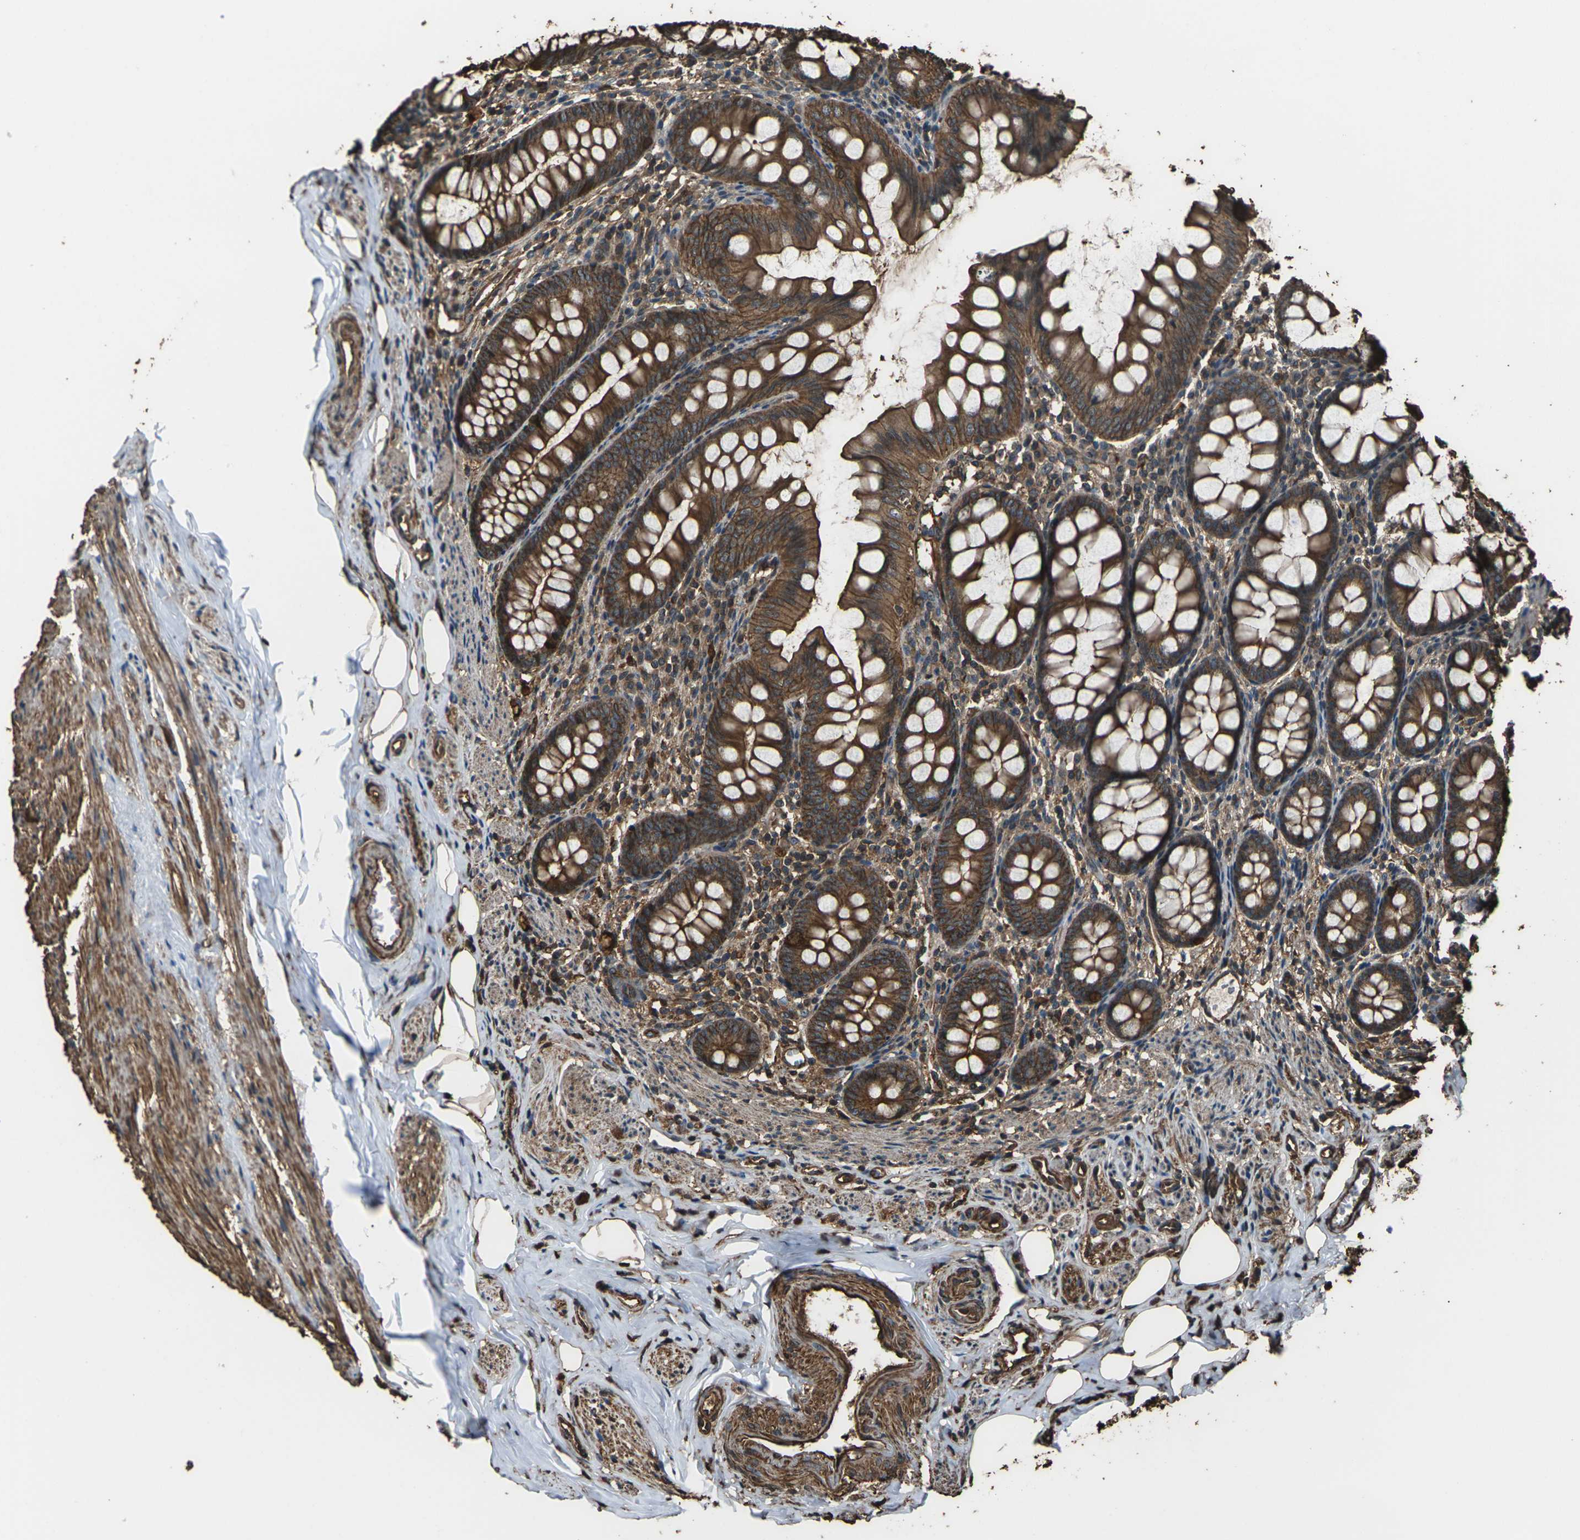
{"staining": {"intensity": "strong", "quantity": ">75%", "location": "cytoplasmic/membranous"}, "tissue": "appendix", "cell_type": "Glandular cells", "image_type": "normal", "snomed": [{"axis": "morphology", "description": "Normal tissue, NOS"}, {"axis": "topography", "description": "Appendix"}], "caption": "IHC histopathology image of unremarkable human appendix stained for a protein (brown), which shows high levels of strong cytoplasmic/membranous expression in about >75% of glandular cells.", "gene": "DHPS", "patient": {"sex": "female", "age": 77}}